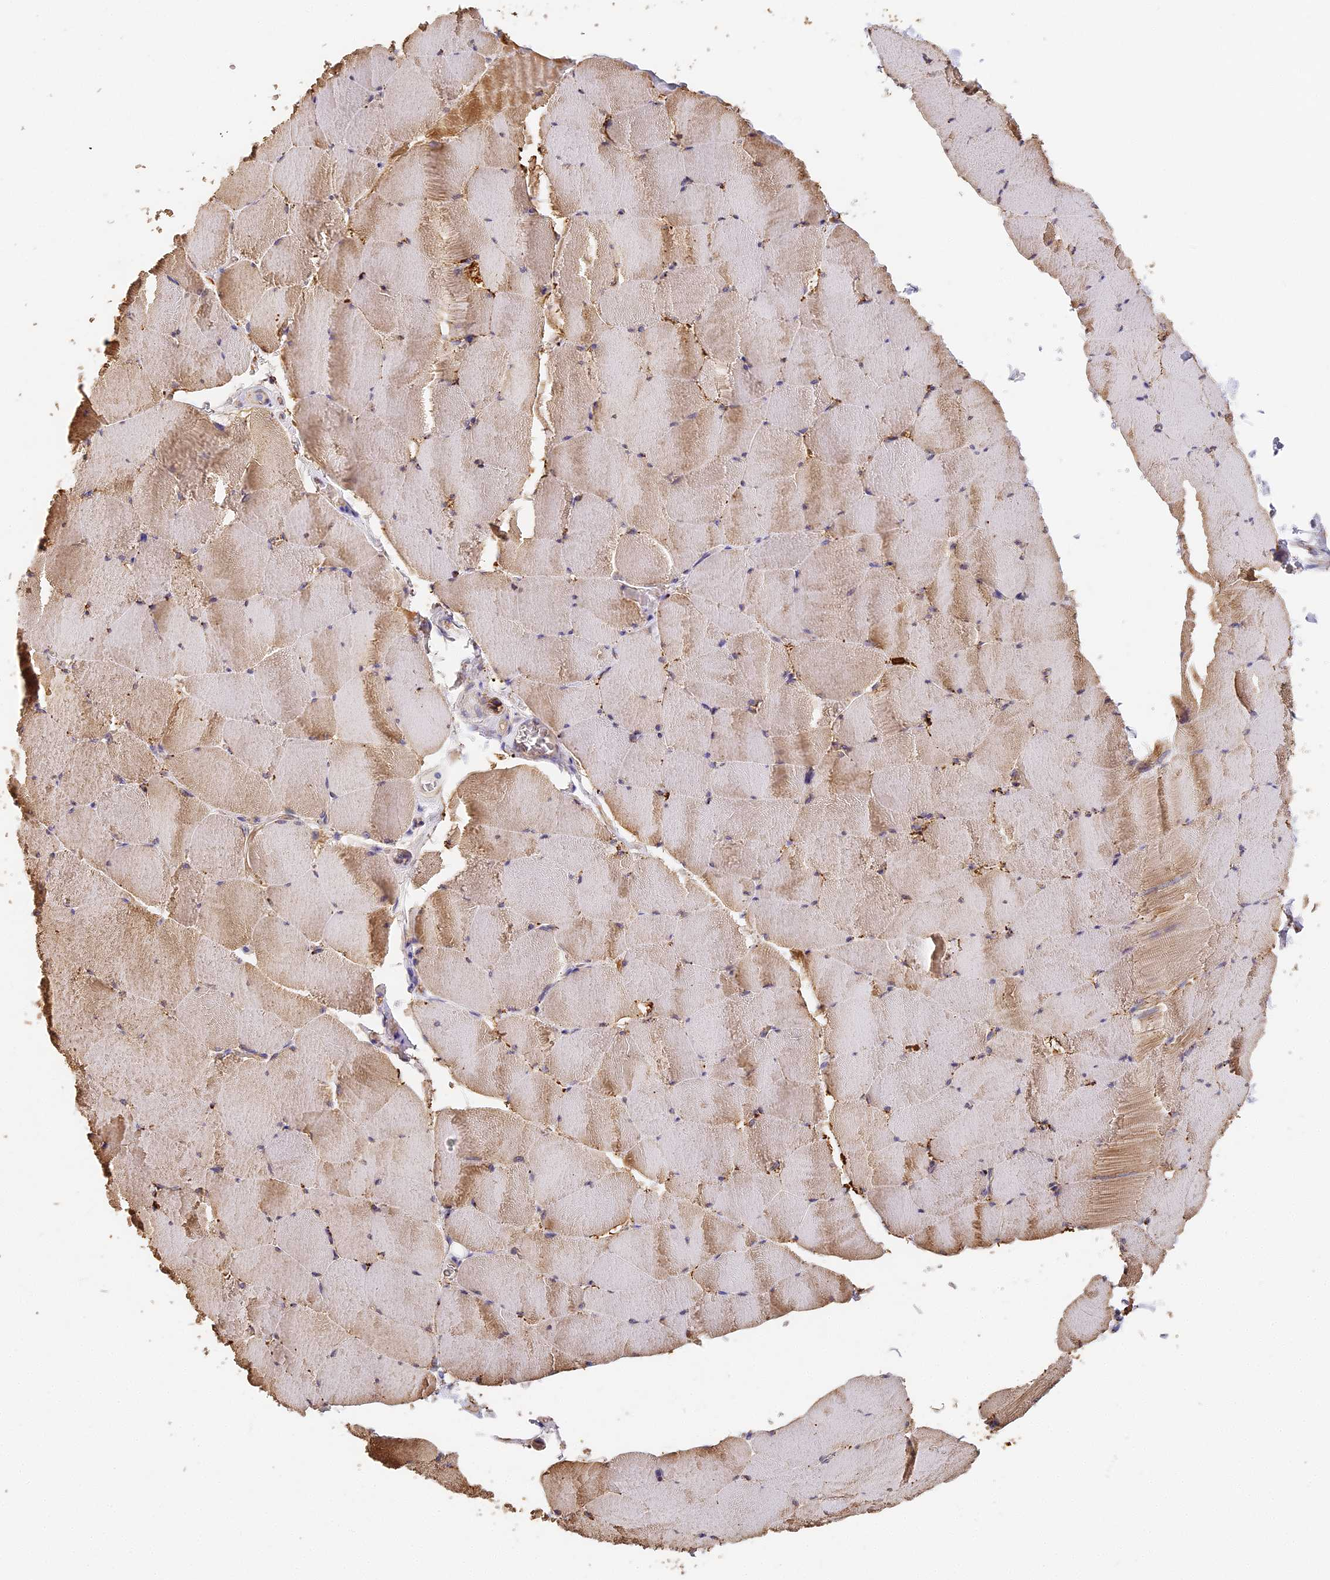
{"staining": {"intensity": "moderate", "quantity": "<25%", "location": "cytoplasmic/membranous"}, "tissue": "skeletal muscle", "cell_type": "Myocytes", "image_type": "normal", "snomed": [{"axis": "morphology", "description": "Normal tissue, NOS"}, {"axis": "topography", "description": "Skeletal muscle"}], "caption": "Unremarkable skeletal muscle was stained to show a protein in brown. There is low levels of moderate cytoplasmic/membranous positivity in about <25% of myocytes.", "gene": "CCDC30", "patient": {"sex": "male", "age": 62}}